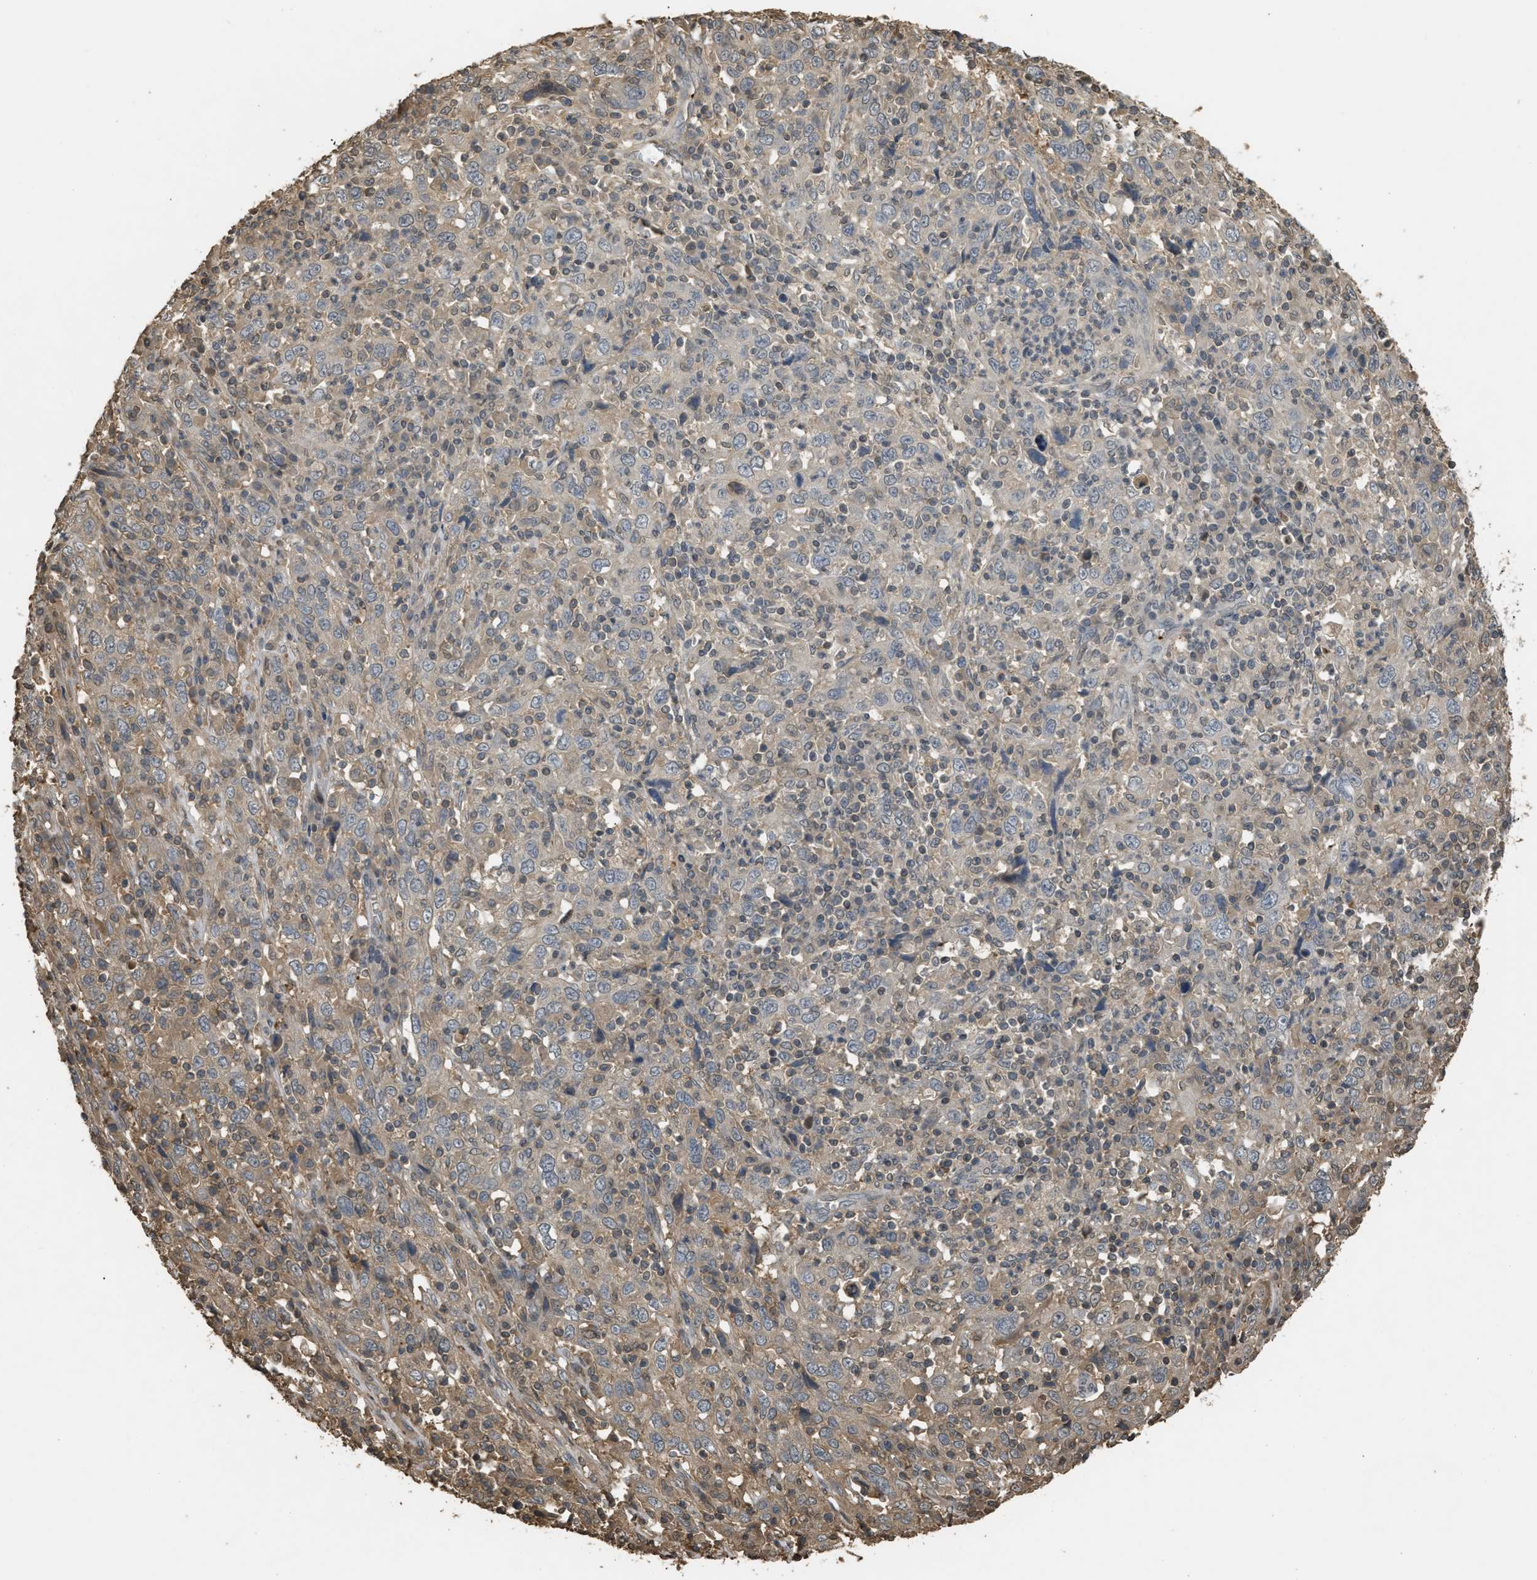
{"staining": {"intensity": "weak", "quantity": "<25%", "location": "cytoplasmic/membranous"}, "tissue": "cervical cancer", "cell_type": "Tumor cells", "image_type": "cancer", "snomed": [{"axis": "morphology", "description": "Squamous cell carcinoma, NOS"}, {"axis": "topography", "description": "Cervix"}], "caption": "High power microscopy photomicrograph of an immunohistochemistry (IHC) micrograph of cervical cancer (squamous cell carcinoma), revealing no significant positivity in tumor cells.", "gene": "ARHGDIA", "patient": {"sex": "female", "age": 46}}